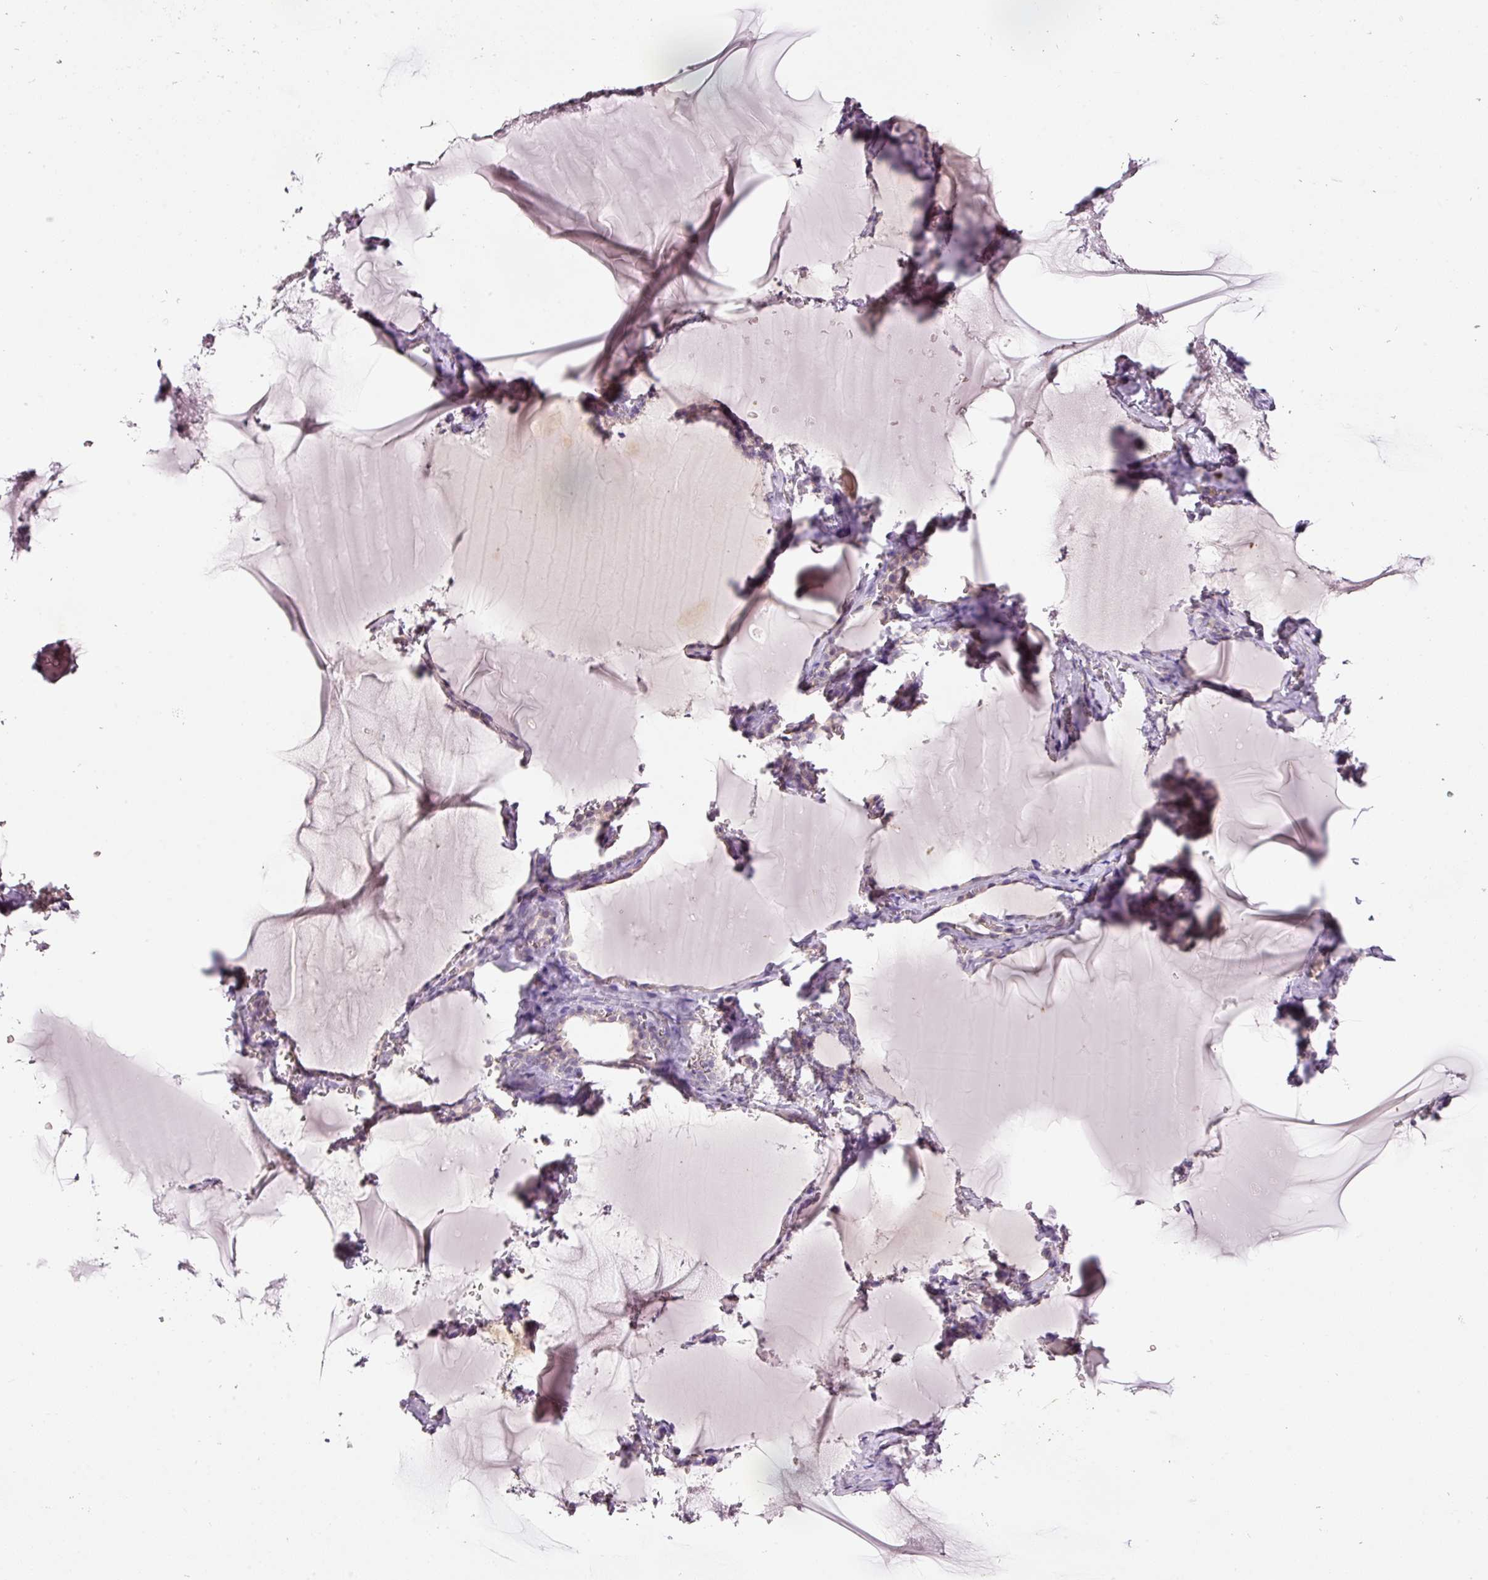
{"staining": {"intensity": "negative", "quantity": "none", "location": "none"}, "tissue": "thyroid gland", "cell_type": "Glandular cells", "image_type": "normal", "snomed": [{"axis": "morphology", "description": "Normal tissue, NOS"}, {"axis": "topography", "description": "Thyroid gland"}], "caption": "Glandular cells show no significant staining in normal thyroid gland.", "gene": "ABCB4", "patient": {"sex": "female", "age": 49}}